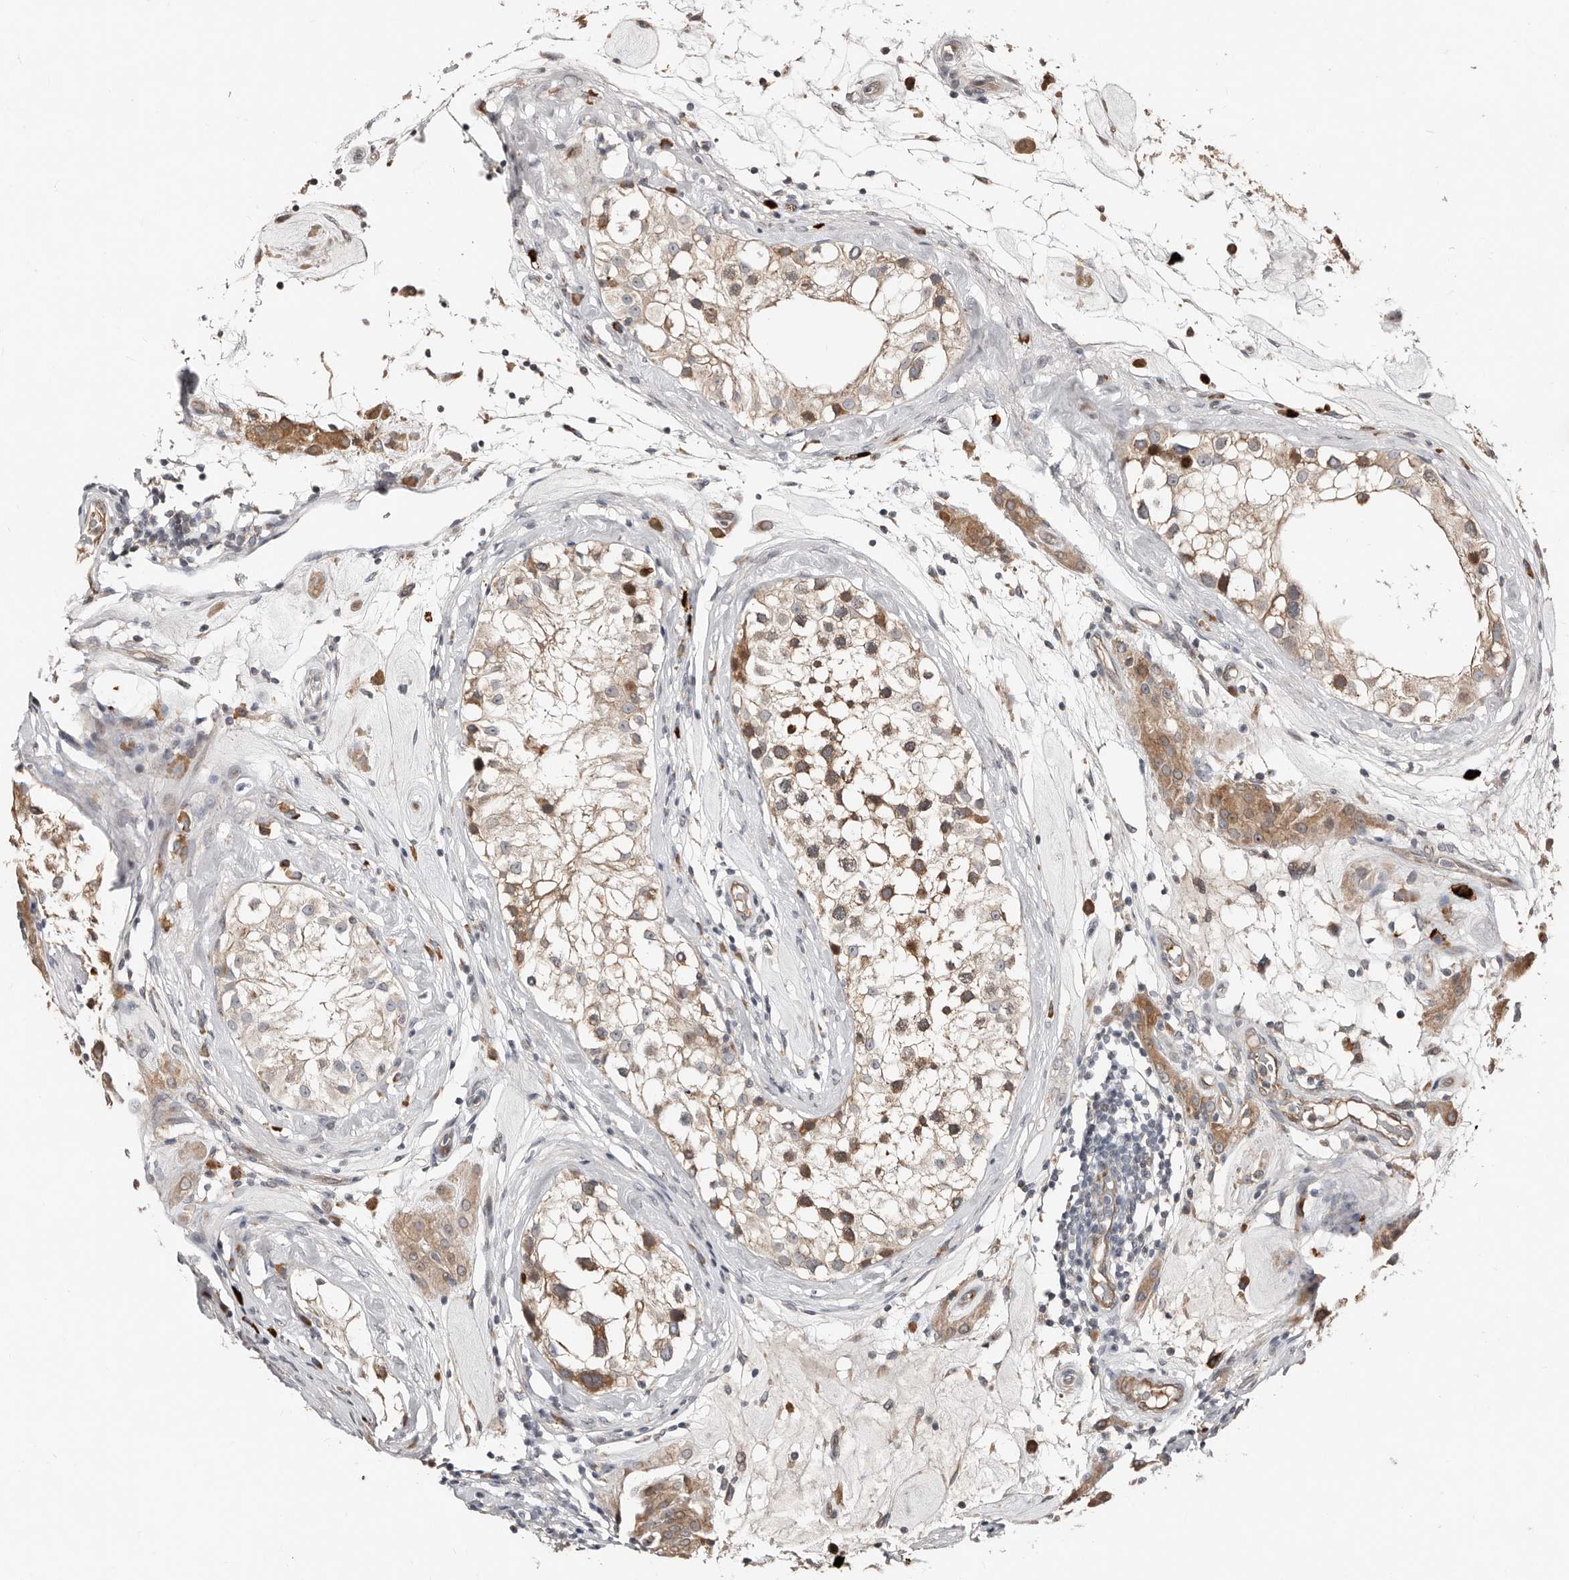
{"staining": {"intensity": "moderate", "quantity": "25%-75%", "location": "cytoplasmic/membranous"}, "tissue": "testis", "cell_type": "Cells in seminiferous ducts", "image_type": "normal", "snomed": [{"axis": "morphology", "description": "Normal tissue, NOS"}, {"axis": "topography", "description": "Testis"}], "caption": "Immunohistochemical staining of unremarkable human testis demonstrates 25%-75% levels of moderate cytoplasmic/membranous protein expression in about 25%-75% of cells in seminiferous ducts.", "gene": "SMYD4", "patient": {"sex": "male", "age": 46}}